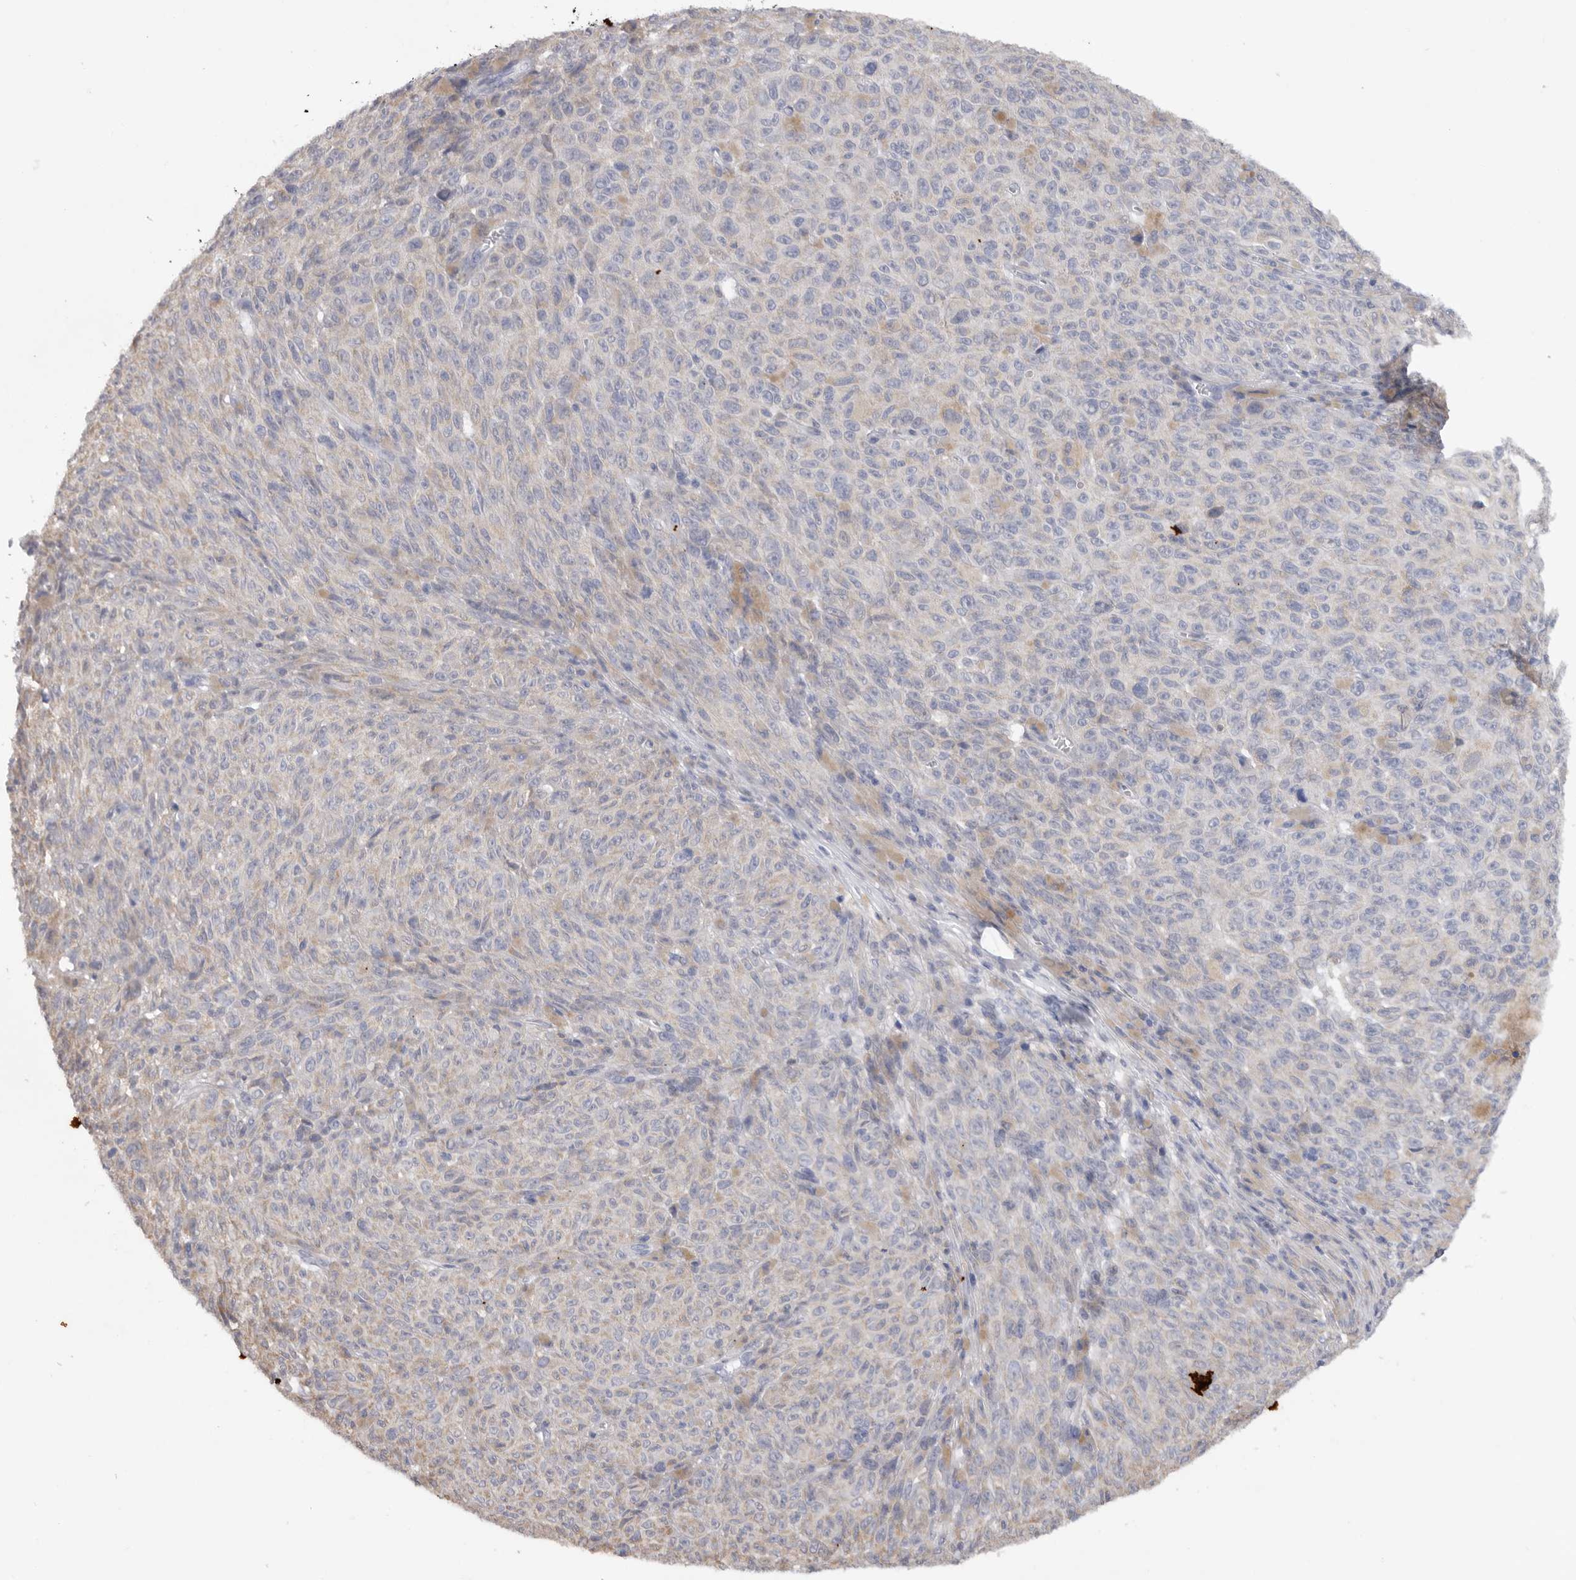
{"staining": {"intensity": "negative", "quantity": "none", "location": "none"}, "tissue": "melanoma", "cell_type": "Tumor cells", "image_type": "cancer", "snomed": [{"axis": "morphology", "description": "Malignant melanoma, NOS"}, {"axis": "topography", "description": "Skin"}], "caption": "Immunohistochemical staining of malignant melanoma exhibits no significant expression in tumor cells. The staining is performed using DAB (3,3'-diaminobenzidine) brown chromogen with nuclei counter-stained in using hematoxylin.", "gene": "MTFR1L", "patient": {"sex": "female", "age": 82}}